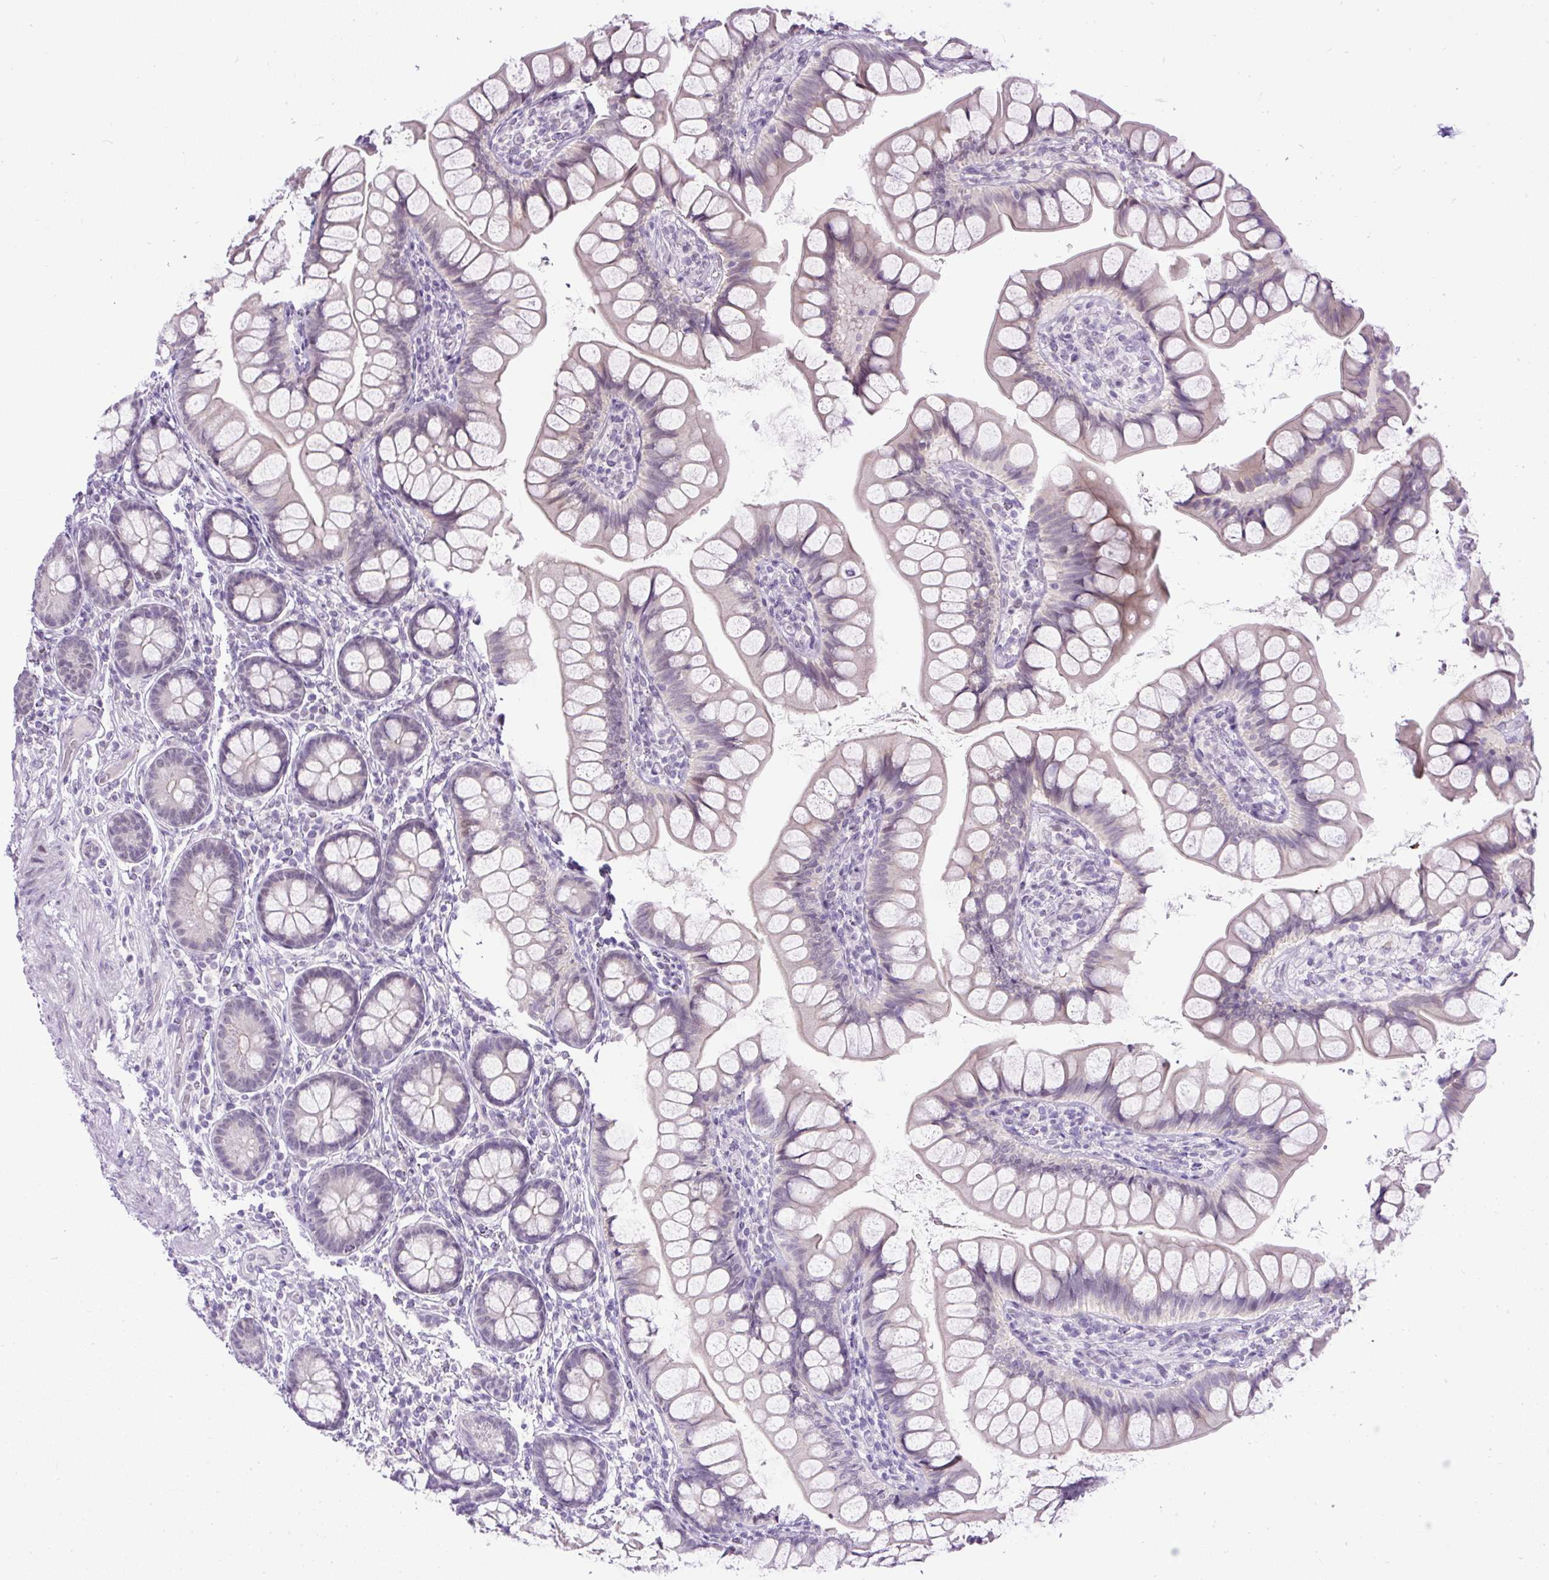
{"staining": {"intensity": "negative", "quantity": "none", "location": "none"}, "tissue": "small intestine", "cell_type": "Glandular cells", "image_type": "normal", "snomed": [{"axis": "morphology", "description": "Normal tissue, NOS"}, {"axis": "topography", "description": "Small intestine"}], "caption": "The IHC image has no significant staining in glandular cells of small intestine.", "gene": "WNT10B", "patient": {"sex": "male", "age": 70}}